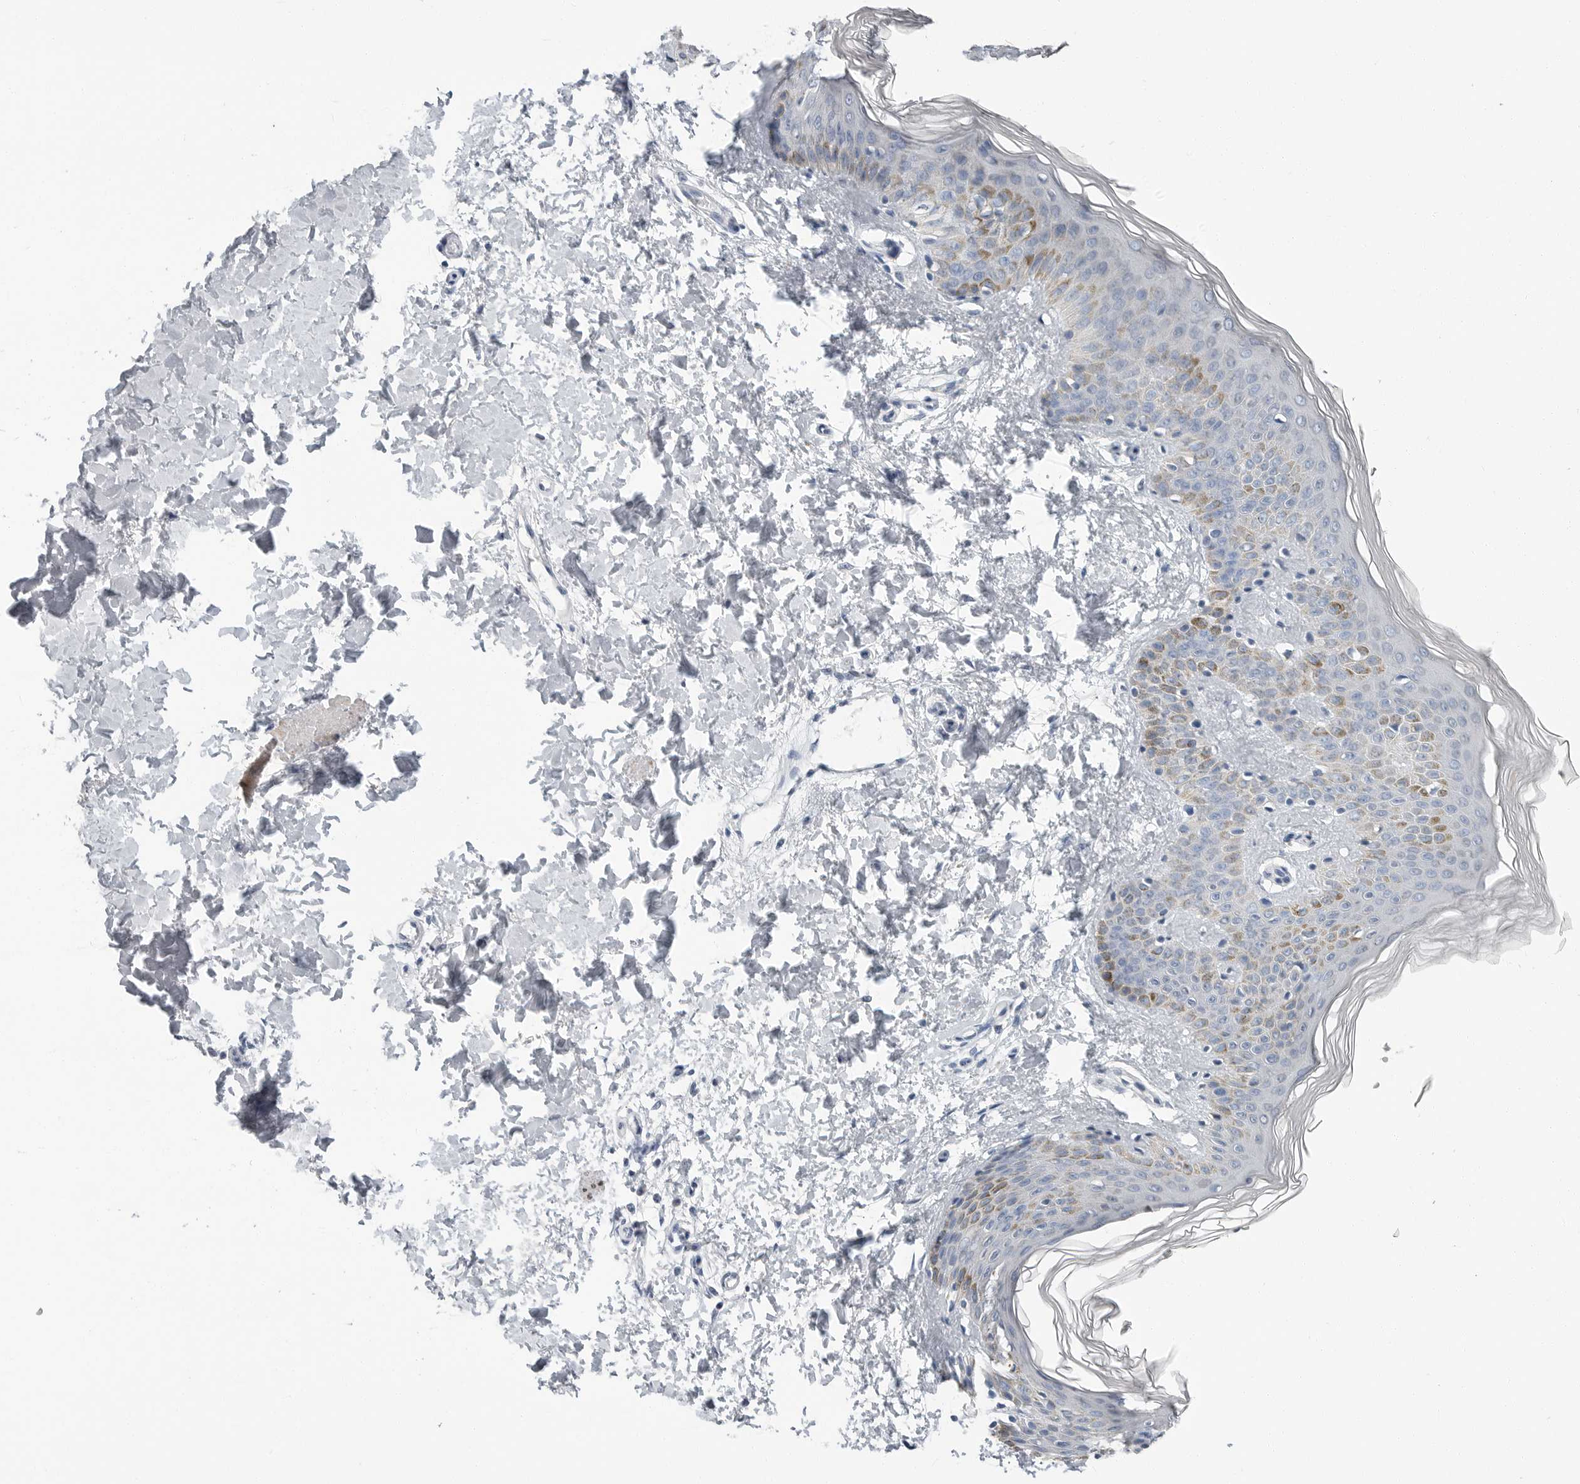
{"staining": {"intensity": "negative", "quantity": "none", "location": "none"}, "tissue": "skin", "cell_type": "Fibroblasts", "image_type": "normal", "snomed": [{"axis": "morphology", "description": "Normal tissue, NOS"}, {"axis": "morphology", "description": "Neoplasm, benign, NOS"}, {"axis": "topography", "description": "Skin"}, {"axis": "topography", "description": "Soft tissue"}], "caption": "Immunohistochemistry (IHC) of benign human skin demonstrates no expression in fibroblasts.", "gene": "PLN", "patient": {"sex": "male", "age": 26}}